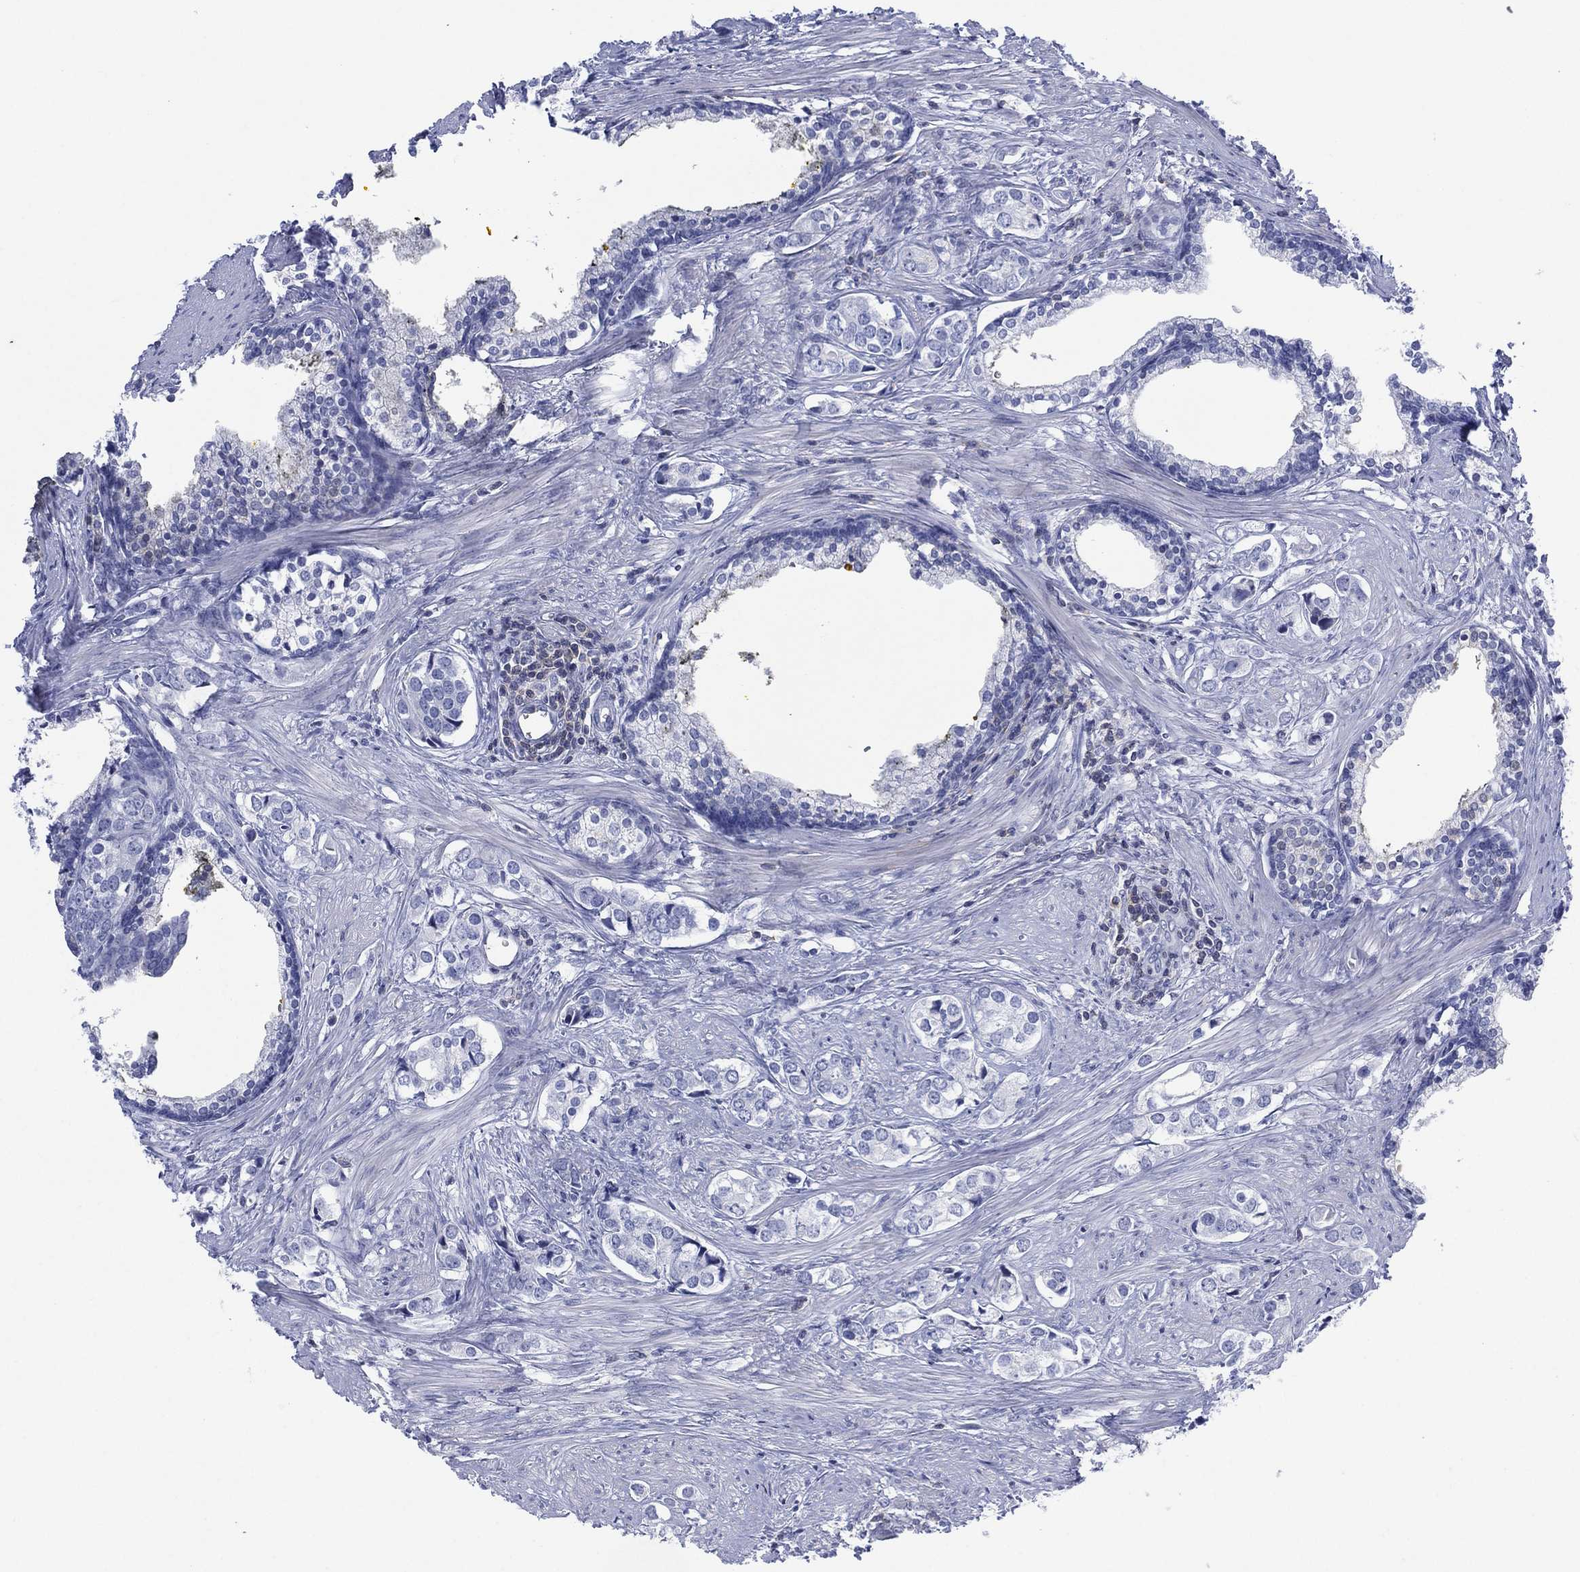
{"staining": {"intensity": "negative", "quantity": "none", "location": "none"}, "tissue": "prostate cancer", "cell_type": "Tumor cells", "image_type": "cancer", "snomed": [{"axis": "morphology", "description": "Adenocarcinoma, NOS"}, {"axis": "topography", "description": "Prostate and seminal vesicle, NOS"}], "caption": "Protein analysis of prostate cancer demonstrates no significant staining in tumor cells. (DAB (3,3'-diaminobenzidine) immunohistochemistry (IHC) visualized using brightfield microscopy, high magnification).", "gene": "SEPTIN1", "patient": {"sex": "male", "age": 63}}